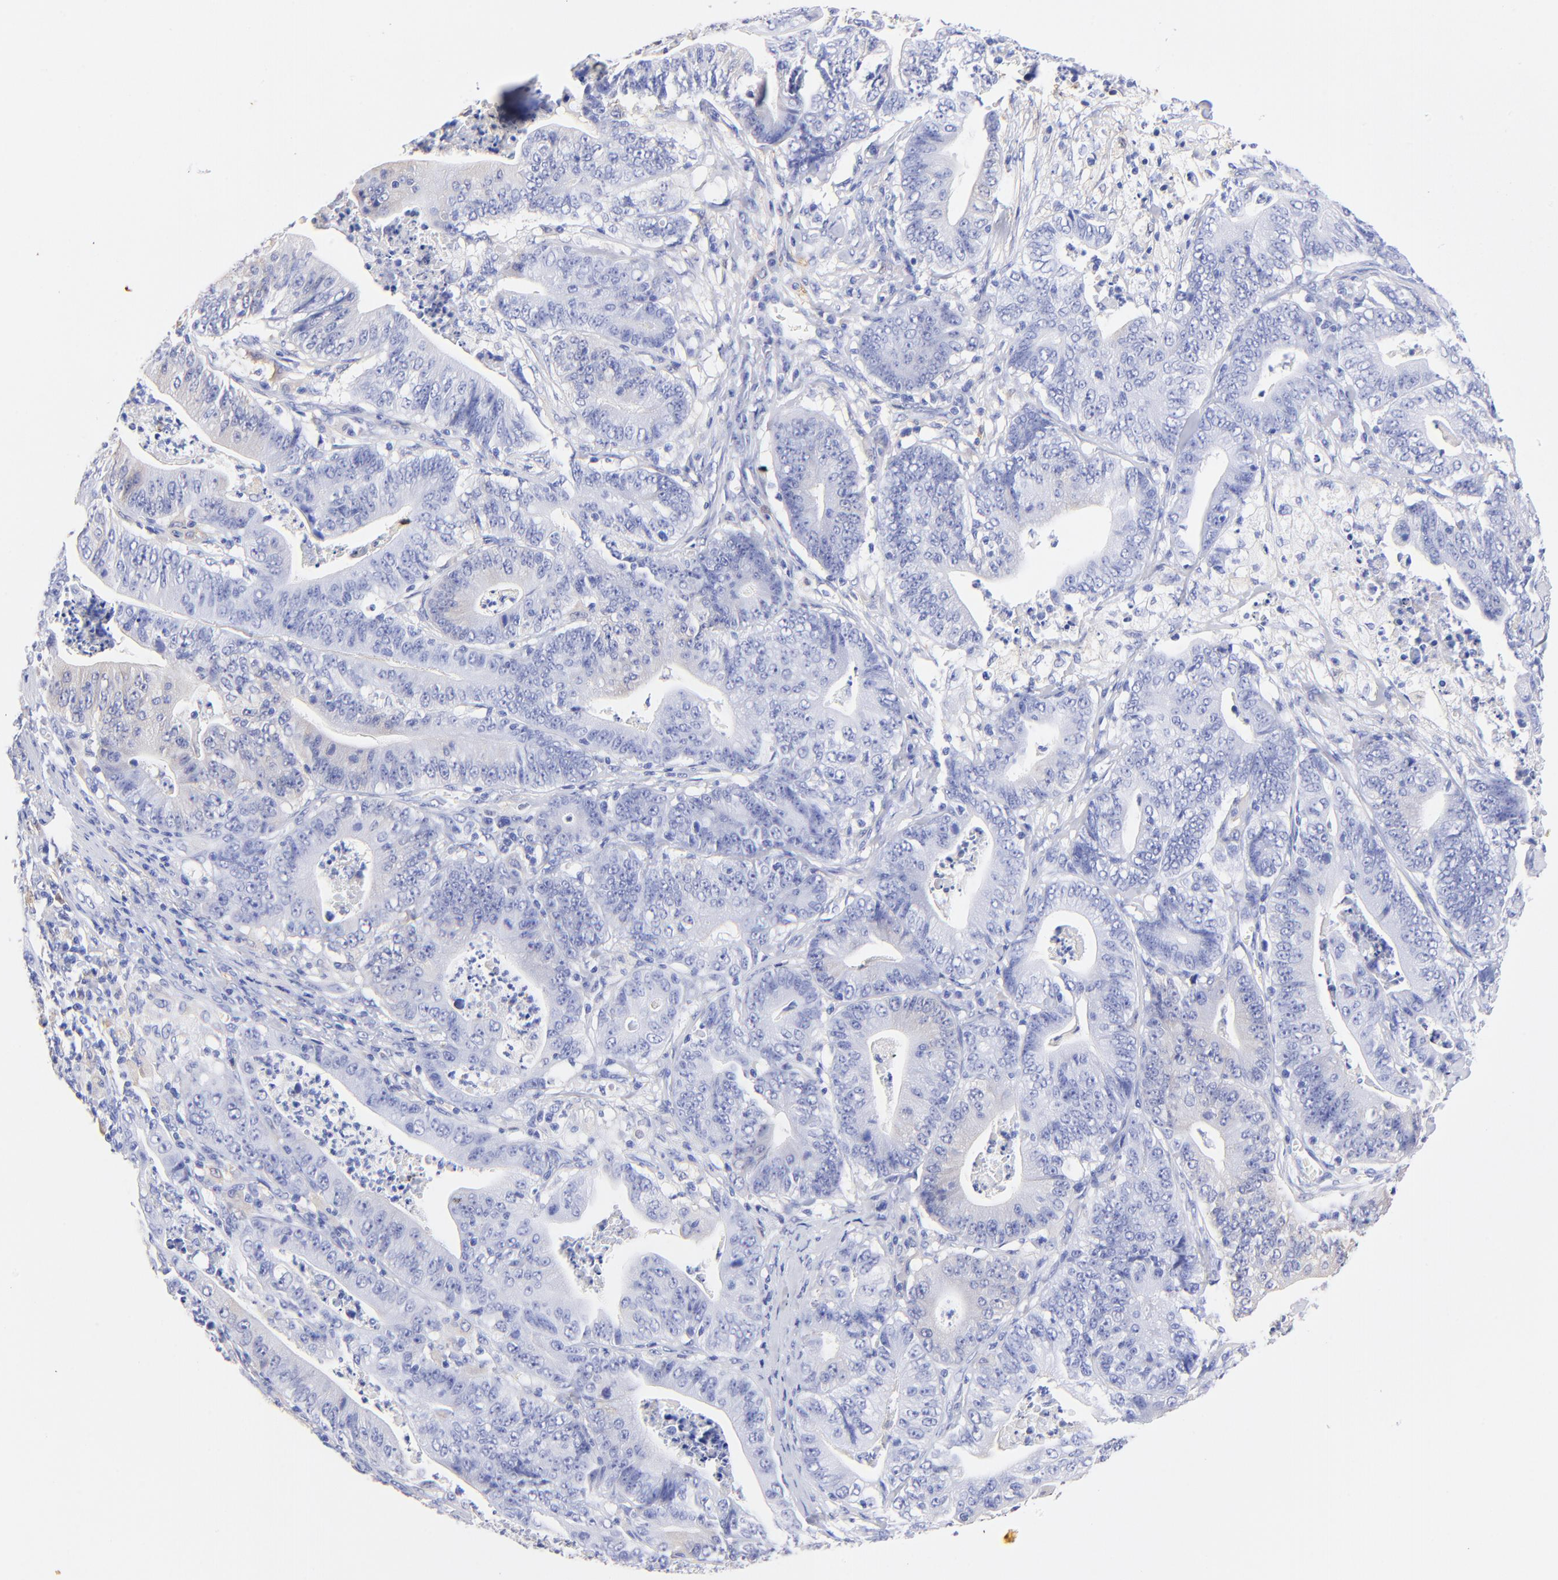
{"staining": {"intensity": "negative", "quantity": "none", "location": "none"}, "tissue": "stomach cancer", "cell_type": "Tumor cells", "image_type": "cancer", "snomed": [{"axis": "morphology", "description": "Adenocarcinoma, NOS"}, {"axis": "topography", "description": "Stomach, lower"}], "caption": "Immunohistochemistry (IHC) of stomach cancer displays no positivity in tumor cells.", "gene": "ALDH1A1", "patient": {"sex": "female", "age": 86}}